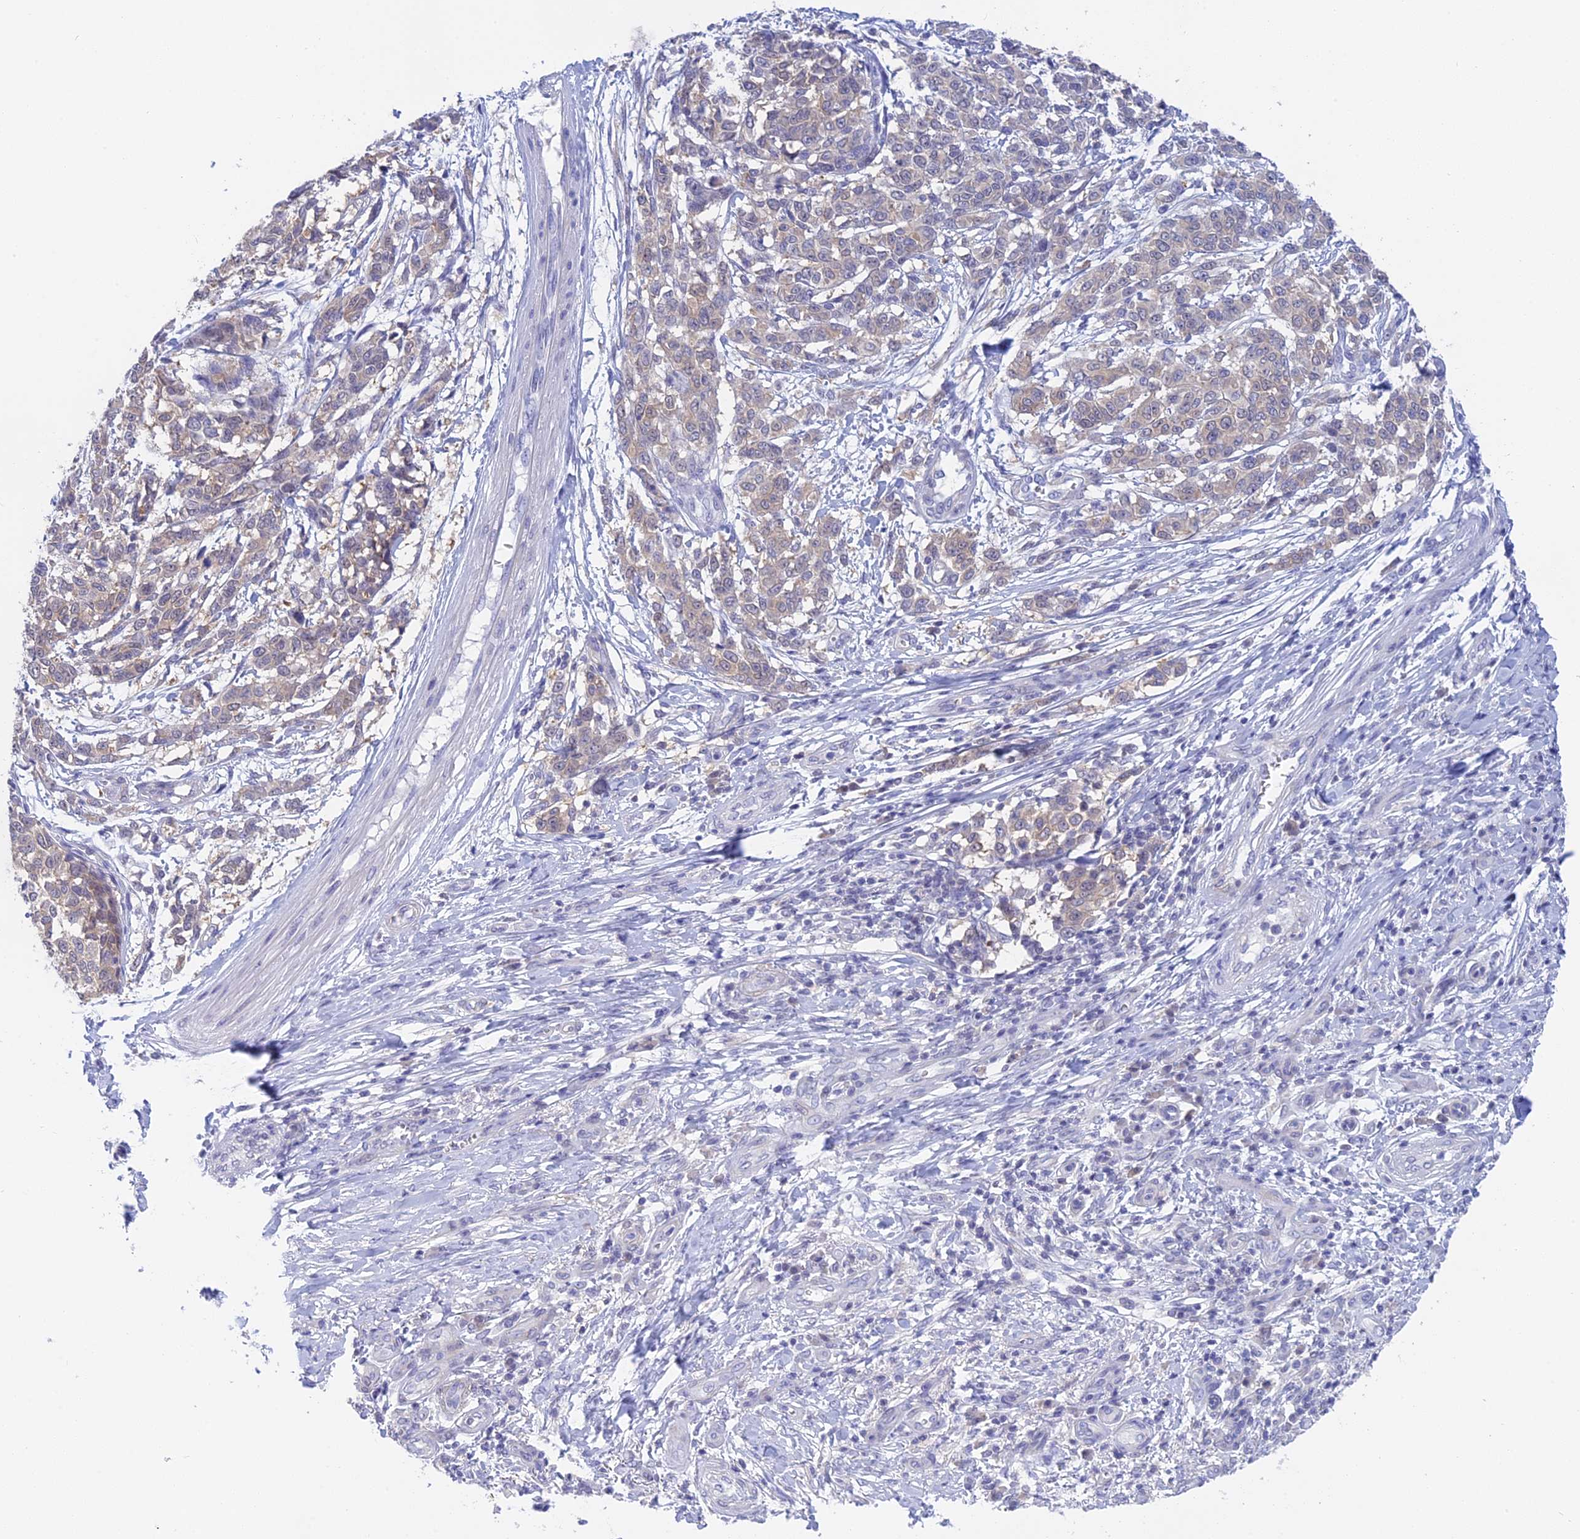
{"staining": {"intensity": "weak", "quantity": "<25%", "location": "cytoplasmic/membranous"}, "tissue": "melanoma", "cell_type": "Tumor cells", "image_type": "cancer", "snomed": [{"axis": "morphology", "description": "Malignant melanoma, NOS"}, {"axis": "topography", "description": "Skin"}], "caption": "Tumor cells show no significant protein expression in malignant melanoma. Nuclei are stained in blue.", "gene": "STUB1", "patient": {"sex": "male", "age": 49}}